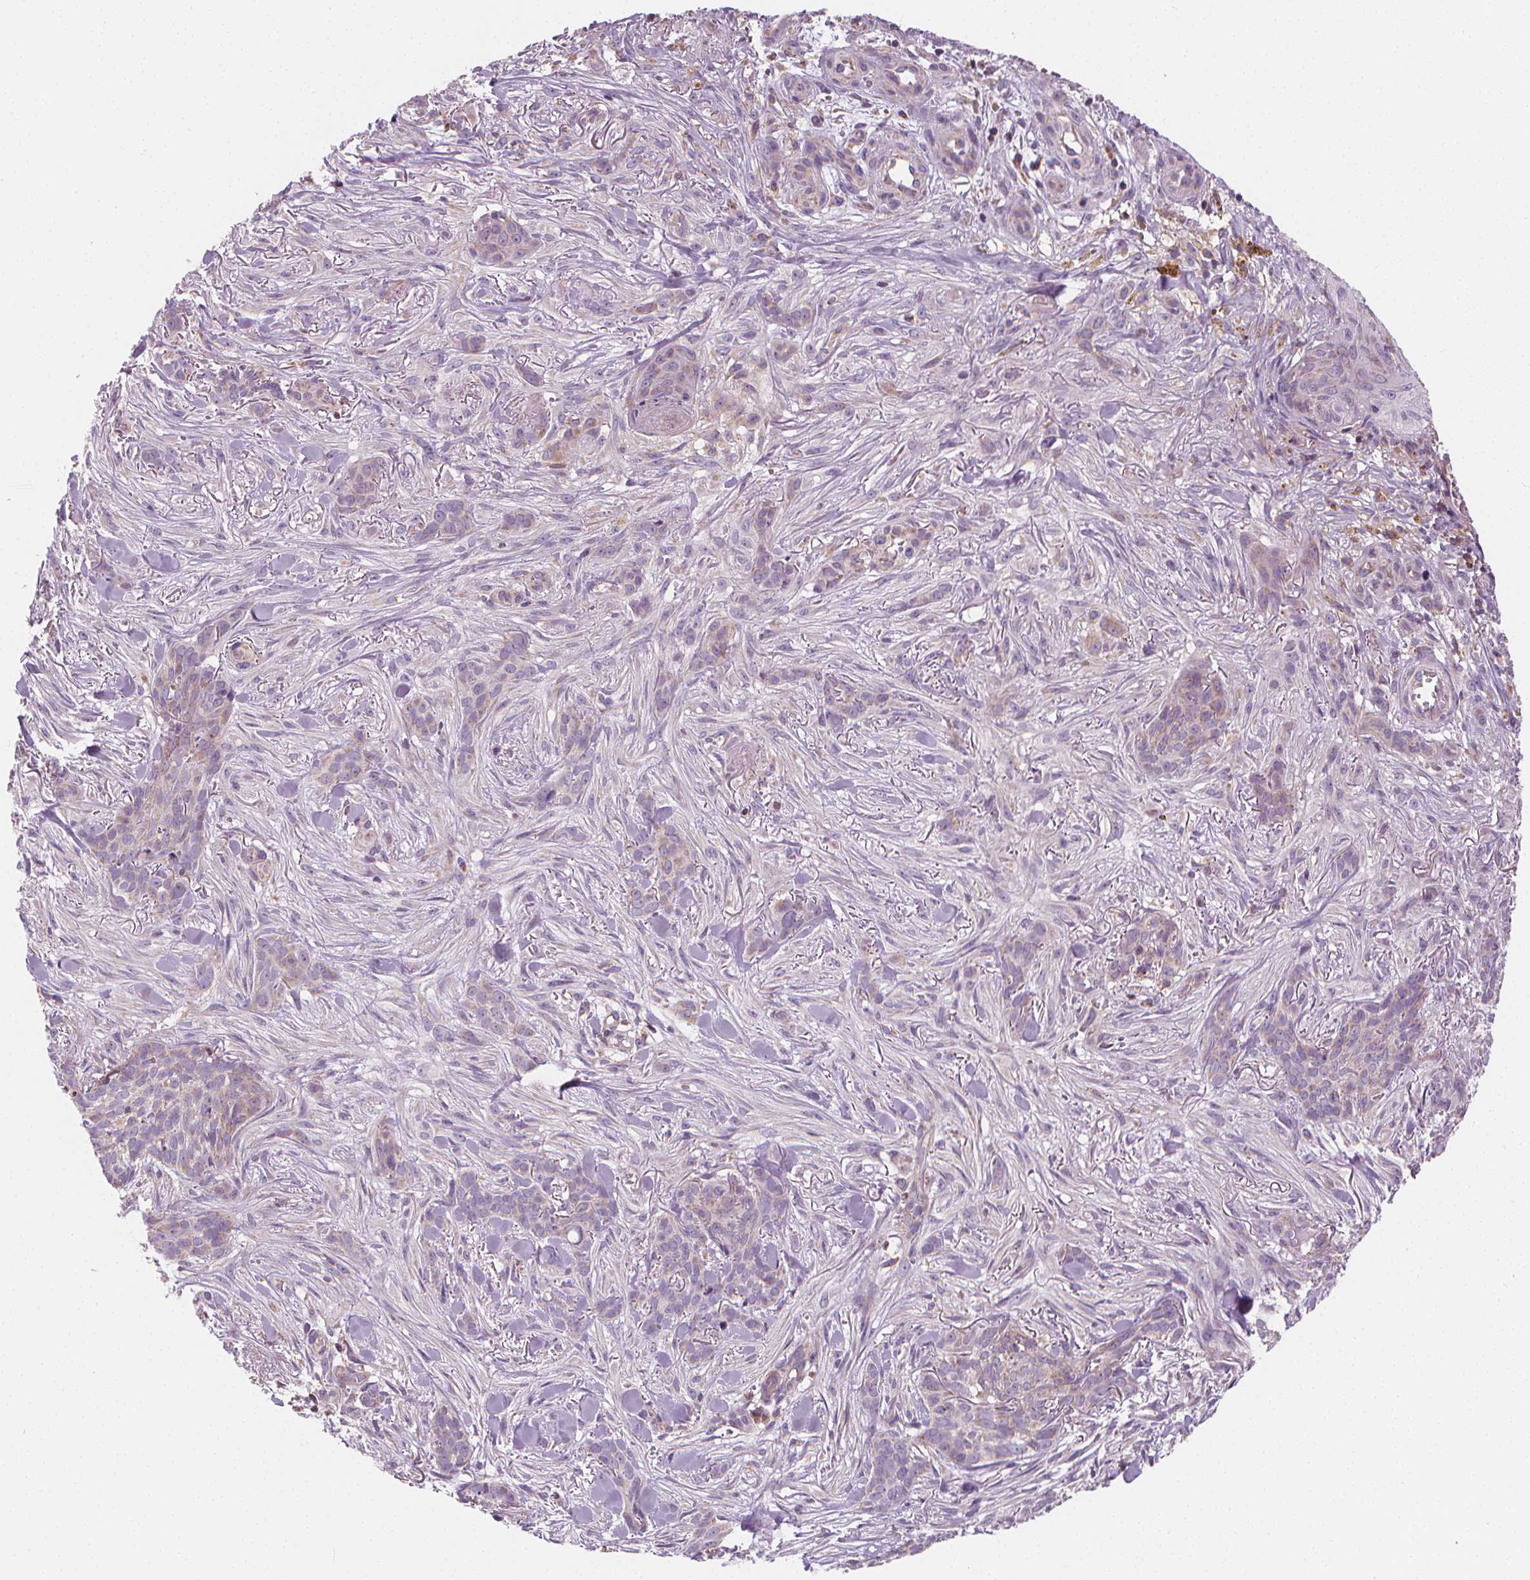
{"staining": {"intensity": "negative", "quantity": "none", "location": "none"}, "tissue": "skin cancer", "cell_type": "Tumor cells", "image_type": "cancer", "snomed": [{"axis": "morphology", "description": "Basal cell carcinoma"}, {"axis": "topography", "description": "Skin"}], "caption": "A high-resolution micrograph shows immunohistochemistry (IHC) staining of skin cancer (basal cell carcinoma), which reveals no significant expression in tumor cells.", "gene": "RAB20", "patient": {"sex": "female", "age": 61}}